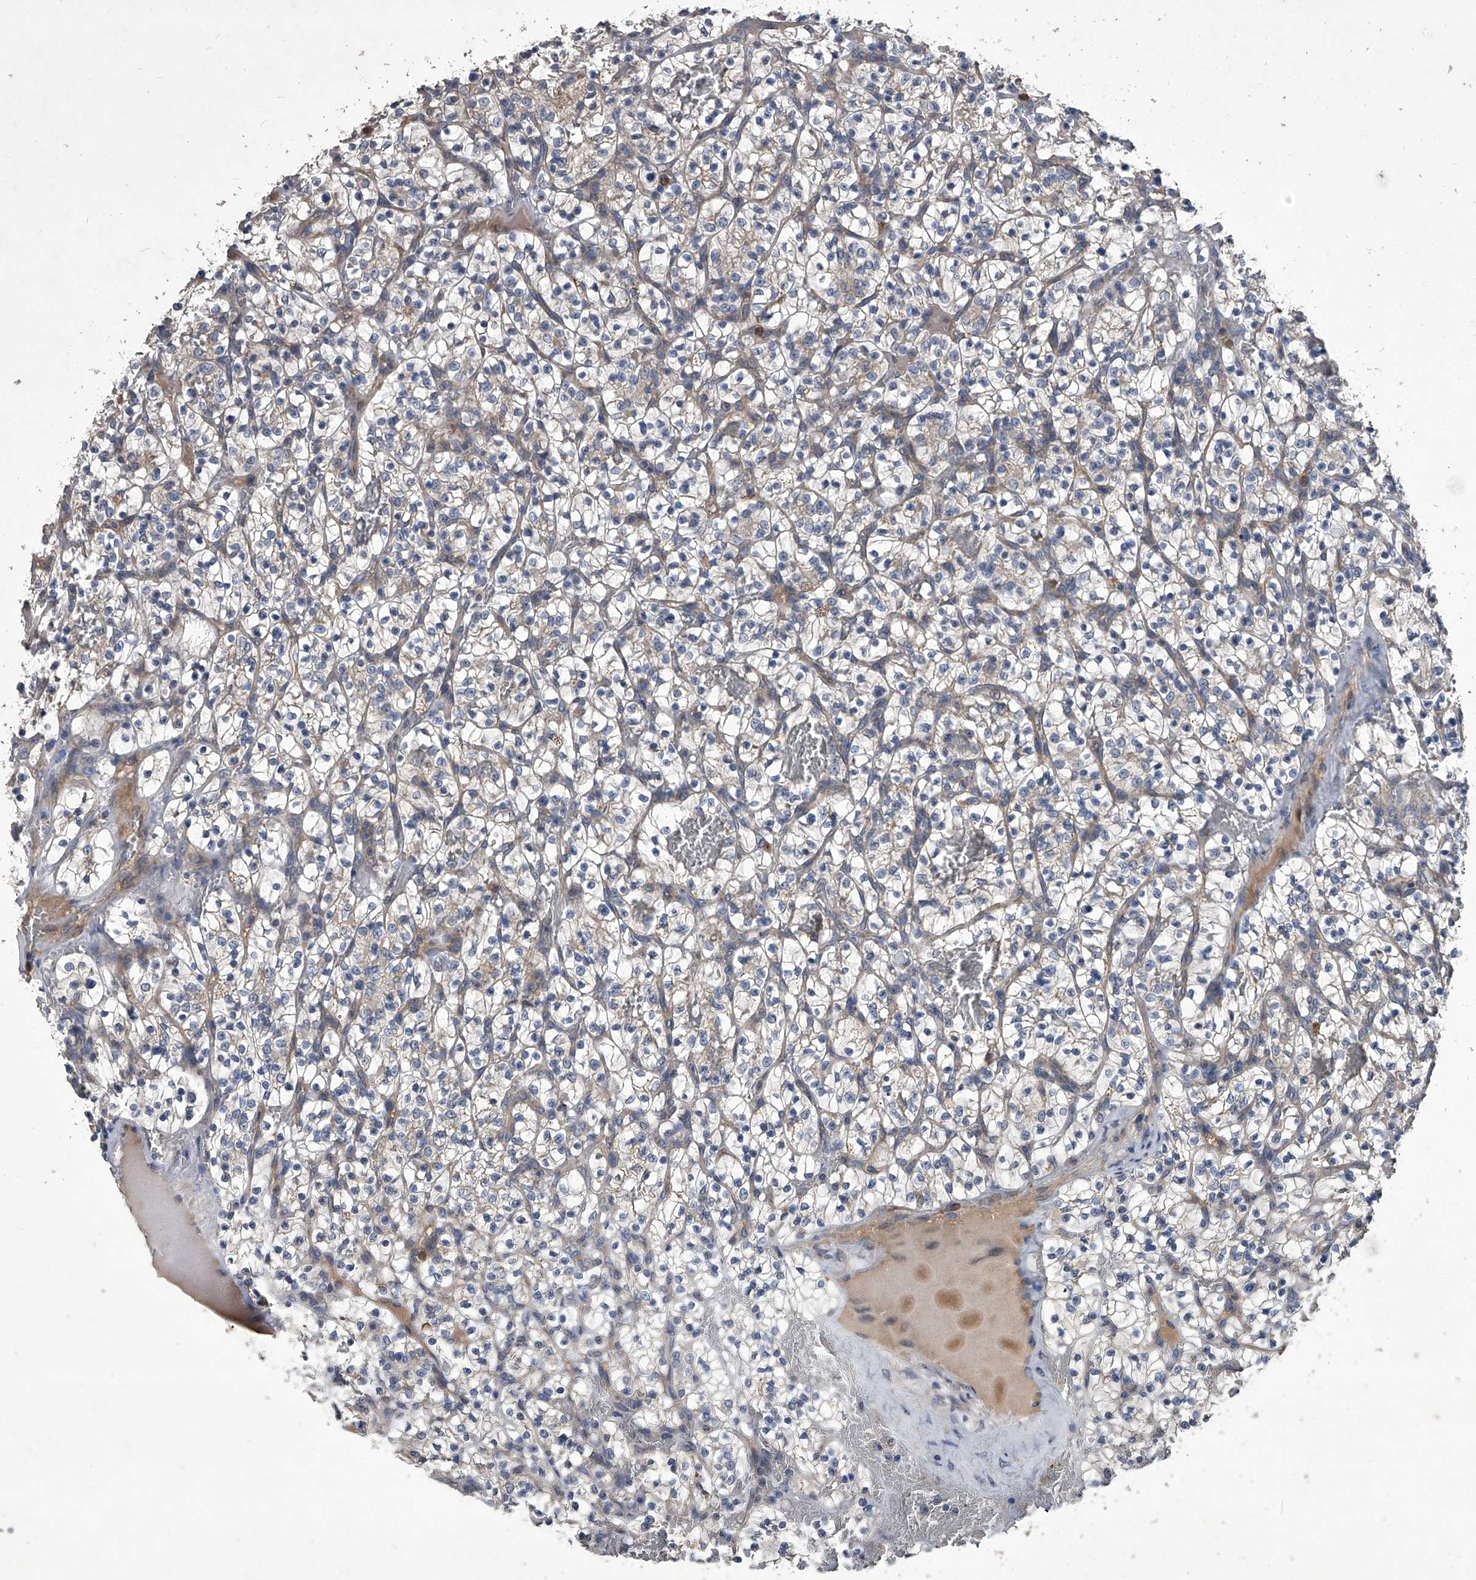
{"staining": {"intensity": "weak", "quantity": "25%-75%", "location": "cytoplasmic/membranous"}, "tissue": "renal cancer", "cell_type": "Tumor cells", "image_type": "cancer", "snomed": [{"axis": "morphology", "description": "Adenocarcinoma, NOS"}, {"axis": "topography", "description": "Kidney"}], "caption": "Protein expression analysis of adenocarcinoma (renal) reveals weak cytoplasmic/membranous positivity in about 25%-75% of tumor cells.", "gene": "NRP1", "patient": {"sex": "female", "age": 57}}